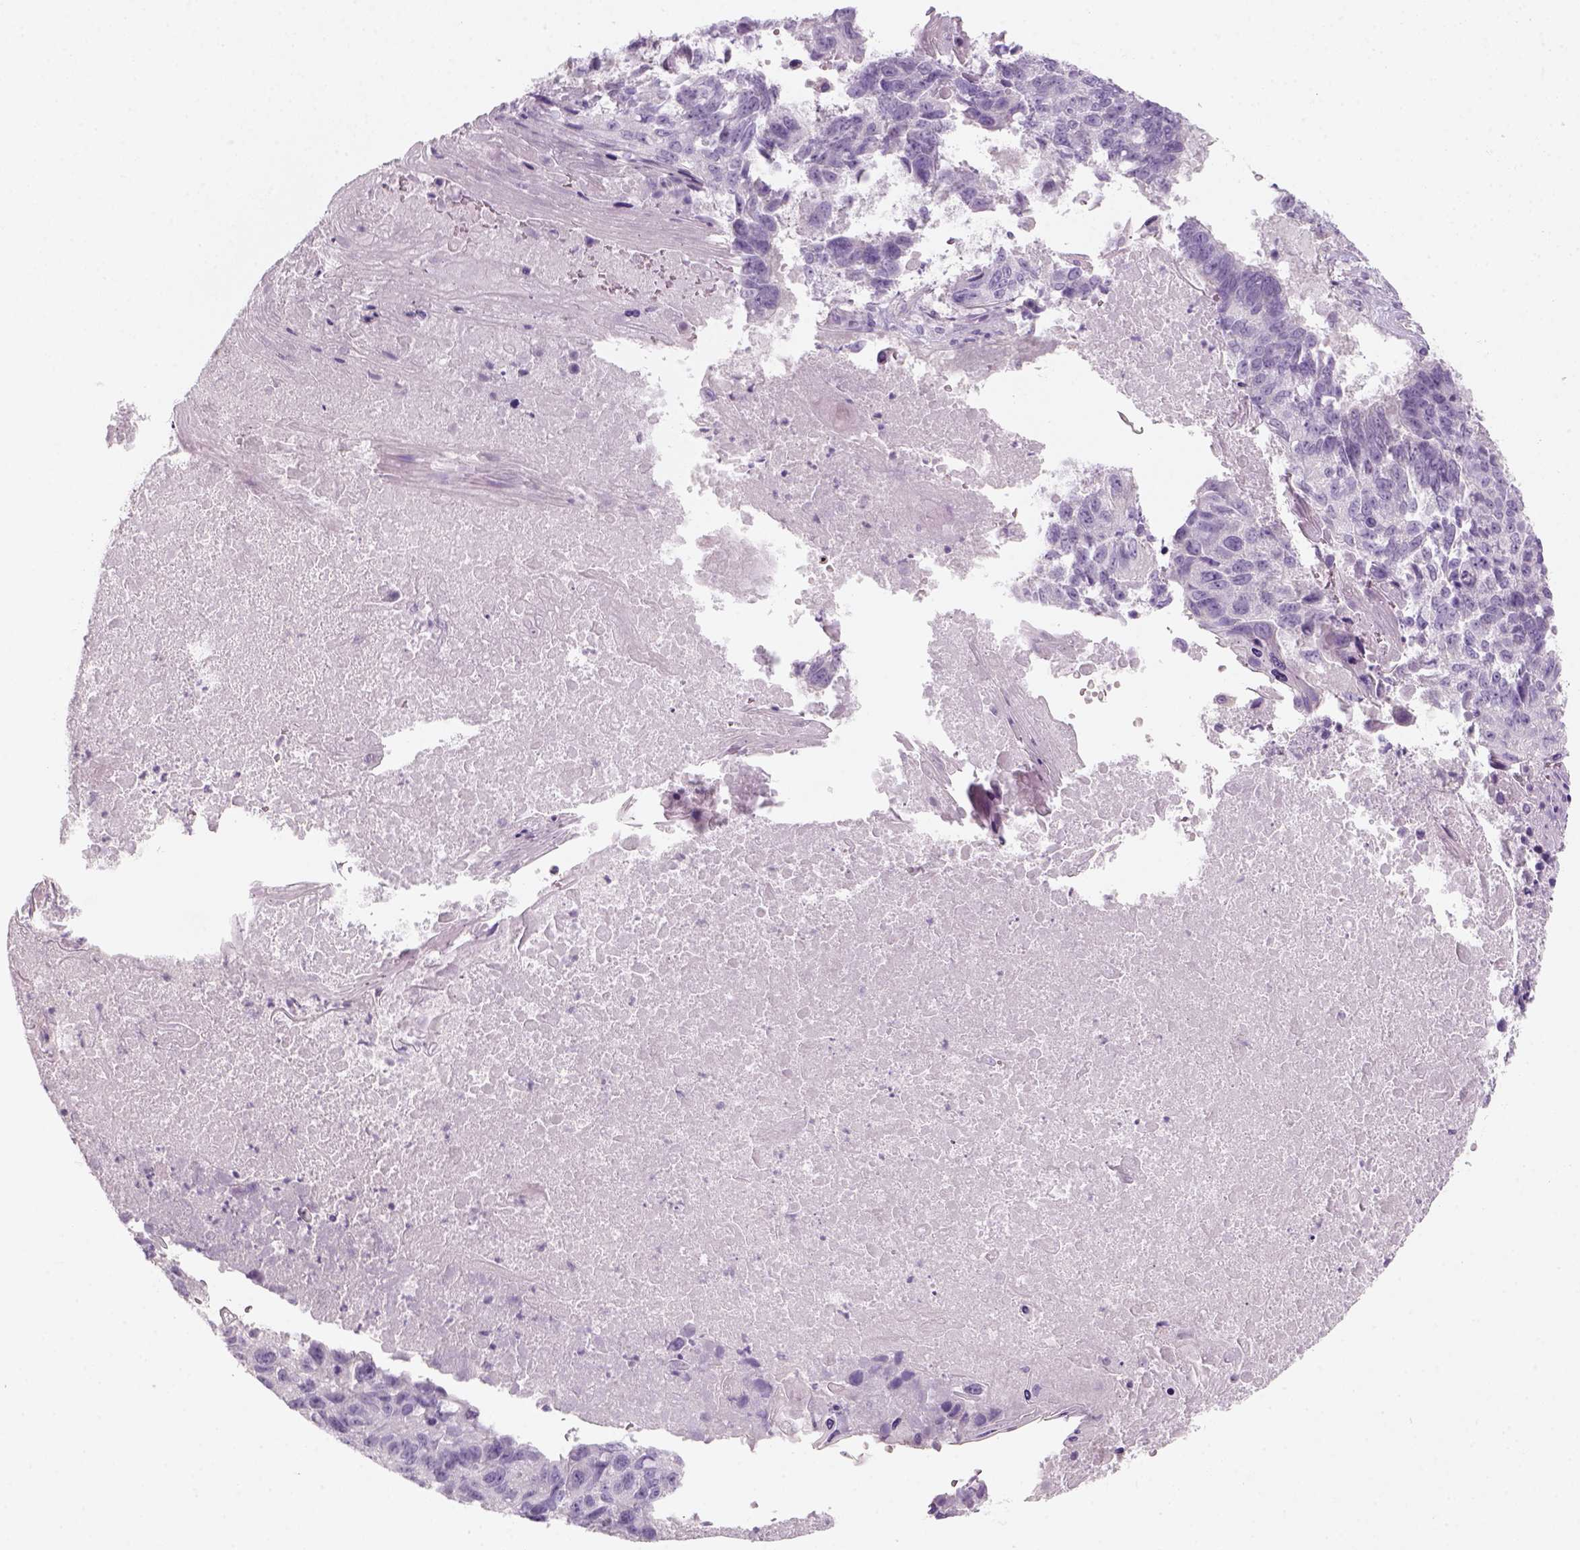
{"staining": {"intensity": "negative", "quantity": "none", "location": "none"}, "tissue": "lung cancer", "cell_type": "Tumor cells", "image_type": "cancer", "snomed": [{"axis": "morphology", "description": "Squamous cell carcinoma, NOS"}, {"axis": "topography", "description": "Lung"}], "caption": "This photomicrograph is of lung cancer stained with immunohistochemistry to label a protein in brown with the nuclei are counter-stained blue. There is no positivity in tumor cells.", "gene": "KRT25", "patient": {"sex": "male", "age": 73}}